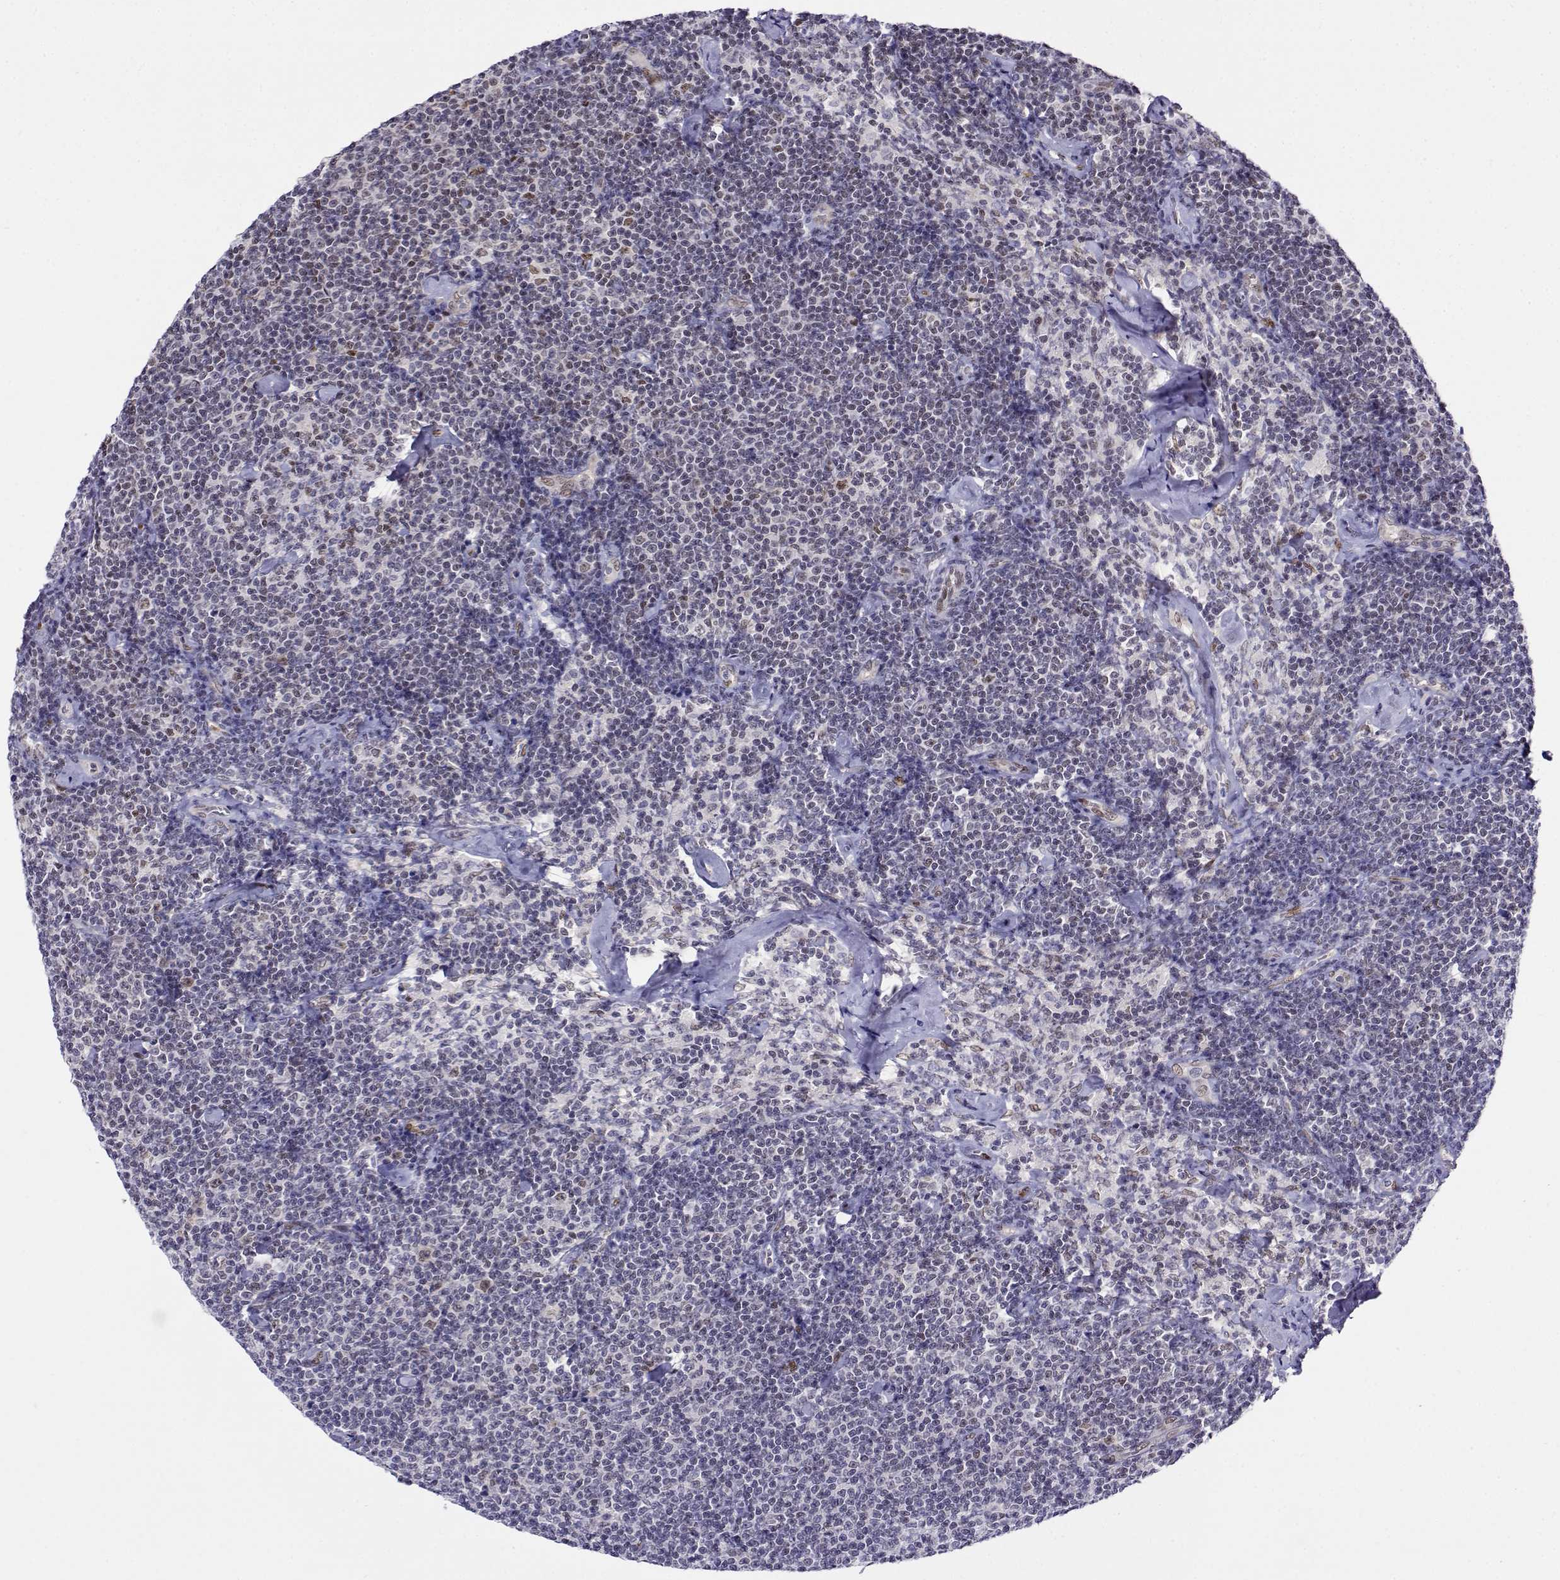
{"staining": {"intensity": "weak", "quantity": "<25%", "location": "nuclear"}, "tissue": "lymphoma", "cell_type": "Tumor cells", "image_type": "cancer", "snomed": [{"axis": "morphology", "description": "Malignant lymphoma, non-Hodgkin's type, Low grade"}, {"axis": "topography", "description": "Lymph node"}], "caption": "Tumor cells are negative for protein expression in human lymphoma.", "gene": "ERF", "patient": {"sex": "male", "age": 81}}